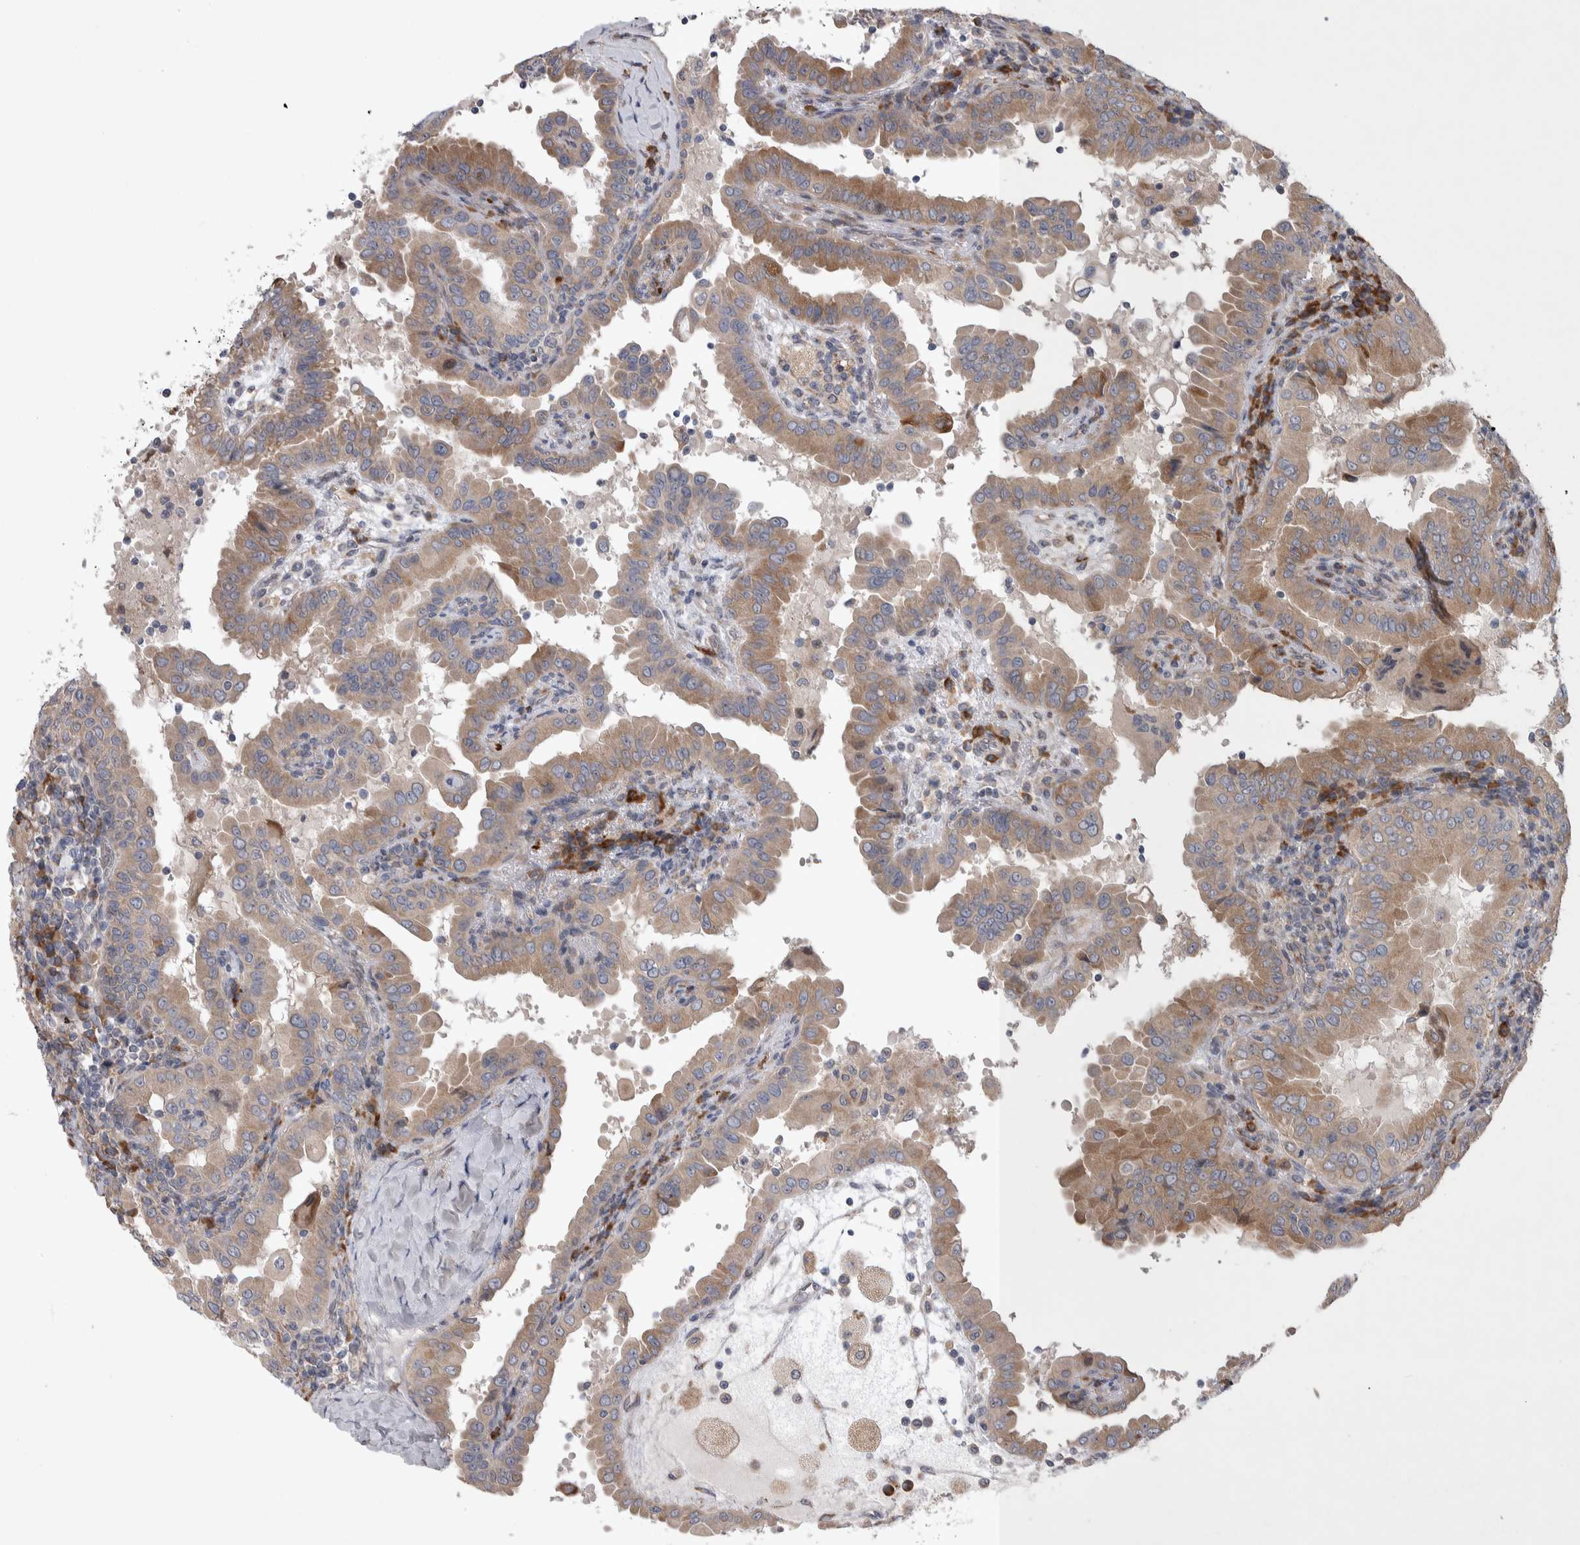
{"staining": {"intensity": "moderate", "quantity": "25%-75%", "location": "cytoplasmic/membranous"}, "tissue": "thyroid cancer", "cell_type": "Tumor cells", "image_type": "cancer", "snomed": [{"axis": "morphology", "description": "Papillary adenocarcinoma, NOS"}, {"axis": "topography", "description": "Thyroid gland"}], "caption": "Immunohistochemistry (IHC) micrograph of neoplastic tissue: thyroid papillary adenocarcinoma stained using immunohistochemistry (IHC) demonstrates medium levels of moderate protein expression localized specifically in the cytoplasmic/membranous of tumor cells, appearing as a cytoplasmic/membranous brown color.", "gene": "IBTK", "patient": {"sex": "male", "age": 33}}